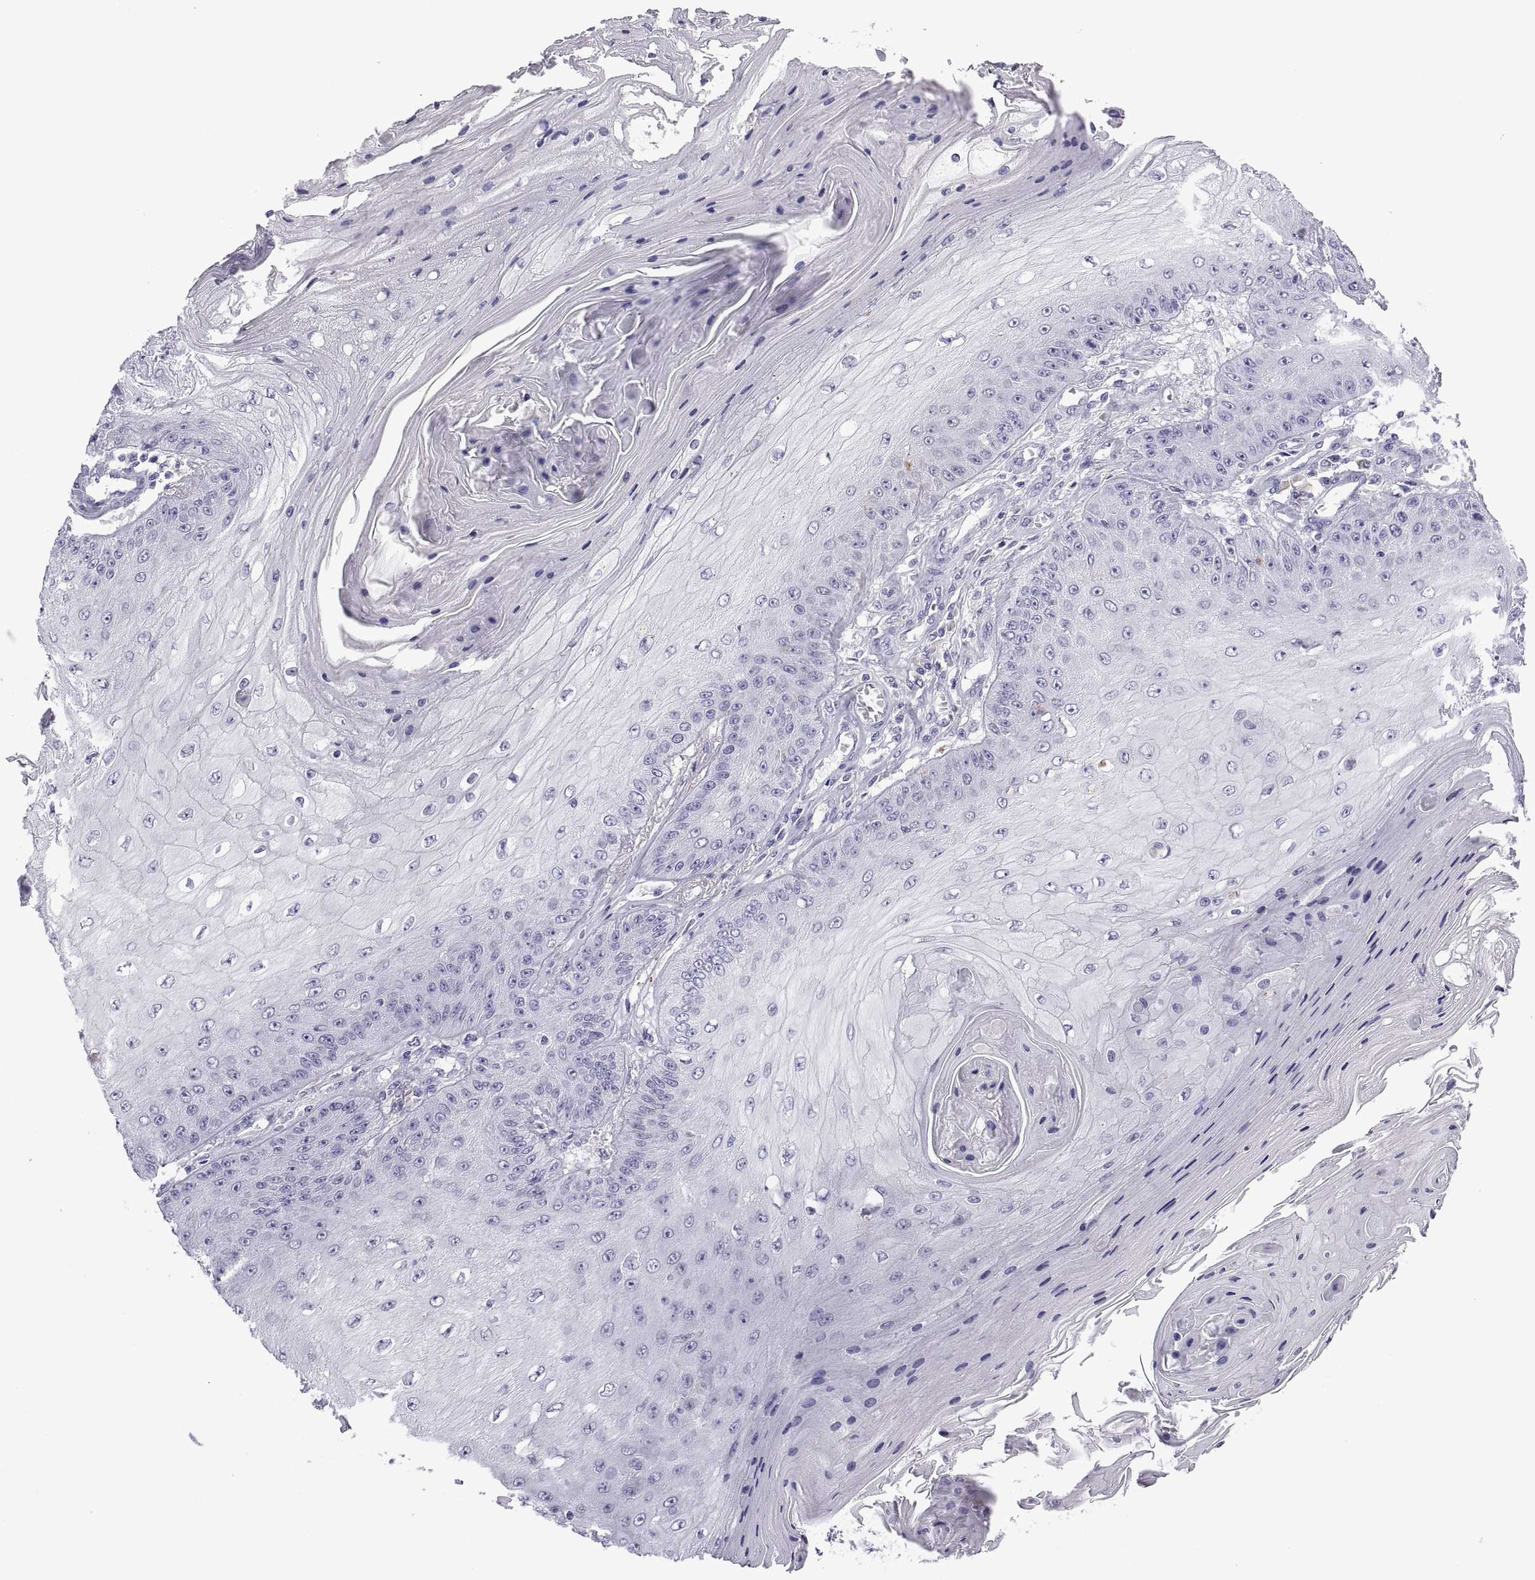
{"staining": {"intensity": "negative", "quantity": "none", "location": "none"}, "tissue": "skin cancer", "cell_type": "Tumor cells", "image_type": "cancer", "snomed": [{"axis": "morphology", "description": "Squamous cell carcinoma, NOS"}, {"axis": "topography", "description": "Skin"}], "caption": "Micrograph shows no significant protein expression in tumor cells of skin cancer (squamous cell carcinoma).", "gene": "RGS19", "patient": {"sex": "male", "age": 70}}